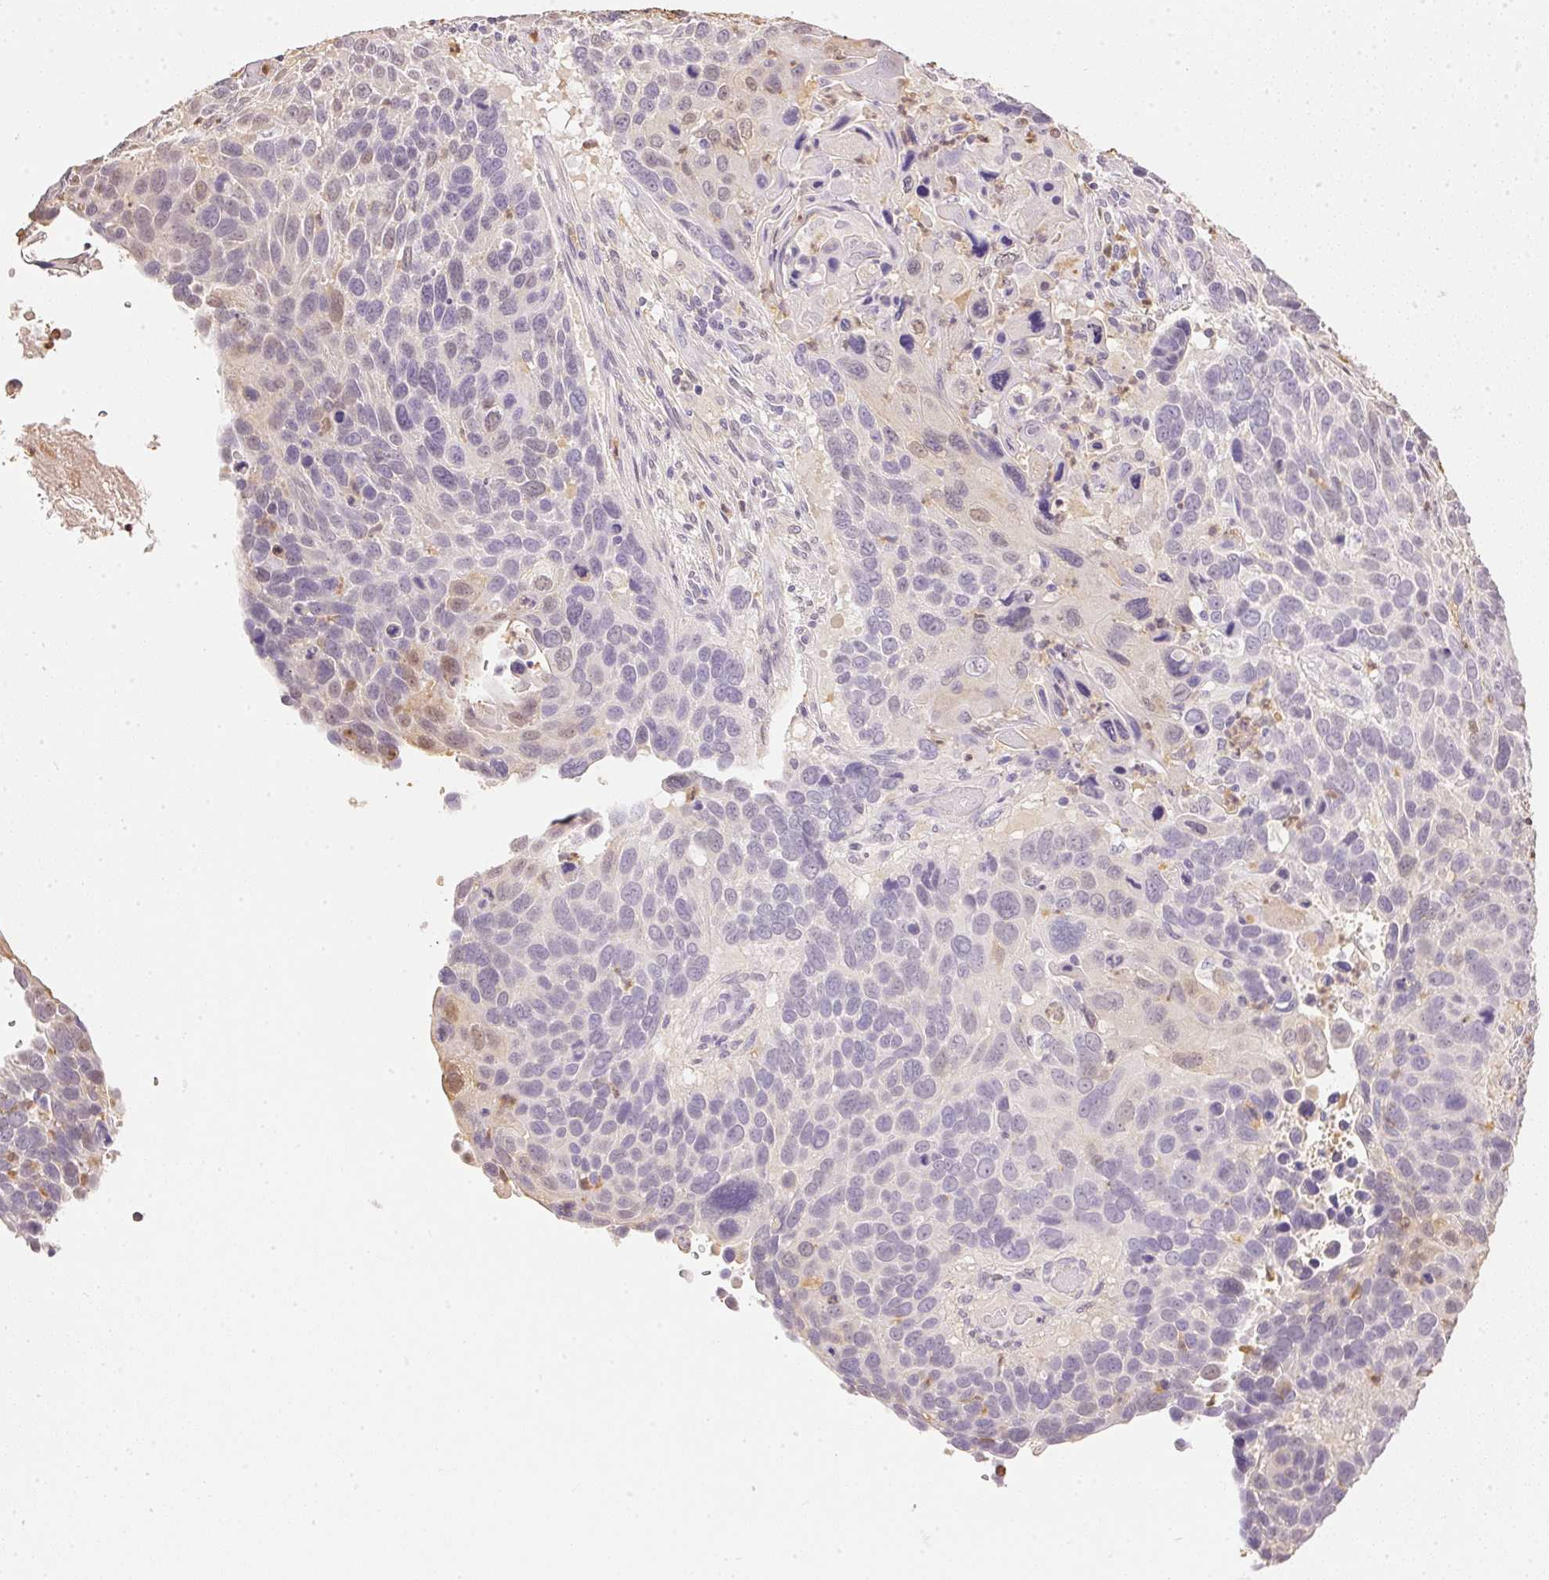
{"staining": {"intensity": "negative", "quantity": "none", "location": "none"}, "tissue": "lung cancer", "cell_type": "Tumor cells", "image_type": "cancer", "snomed": [{"axis": "morphology", "description": "Squamous cell carcinoma, NOS"}, {"axis": "topography", "description": "Lung"}], "caption": "Immunohistochemical staining of human lung squamous cell carcinoma reveals no significant staining in tumor cells.", "gene": "S100A3", "patient": {"sex": "male", "age": 68}}